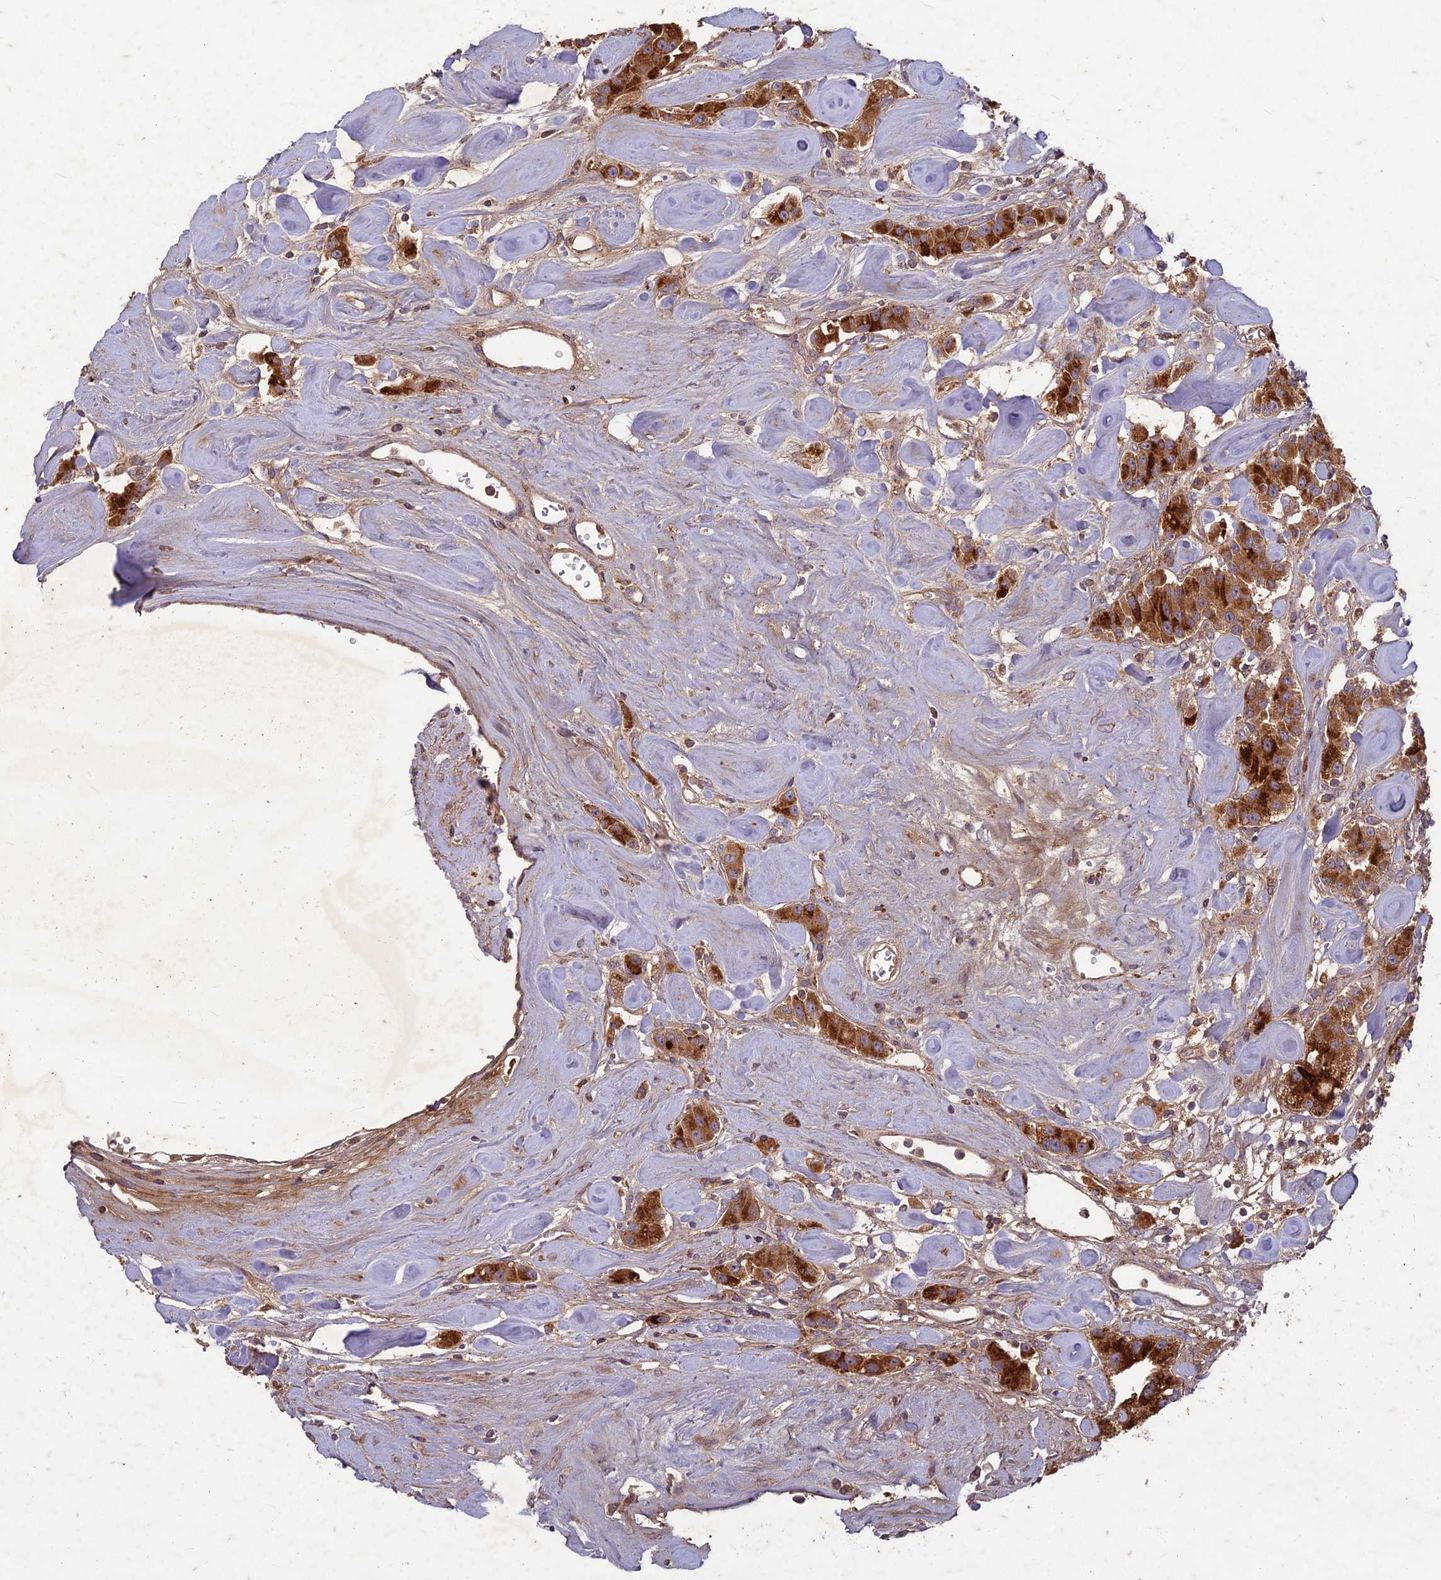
{"staining": {"intensity": "strong", "quantity": ">75%", "location": "cytoplasmic/membranous"}, "tissue": "carcinoid", "cell_type": "Tumor cells", "image_type": "cancer", "snomed": [{"axis": "morphology", "description": "Carcinoid, malignant, NOS"}, {"axis": "topography", "description": "Pancreas"}], "caption": "Strong cytoplasmic/membranous protein staining is present in approximately >75% of tumor cells in carcinoid.", "gene": "TCF25", "patient": {"sex": "male", "age": 41}}